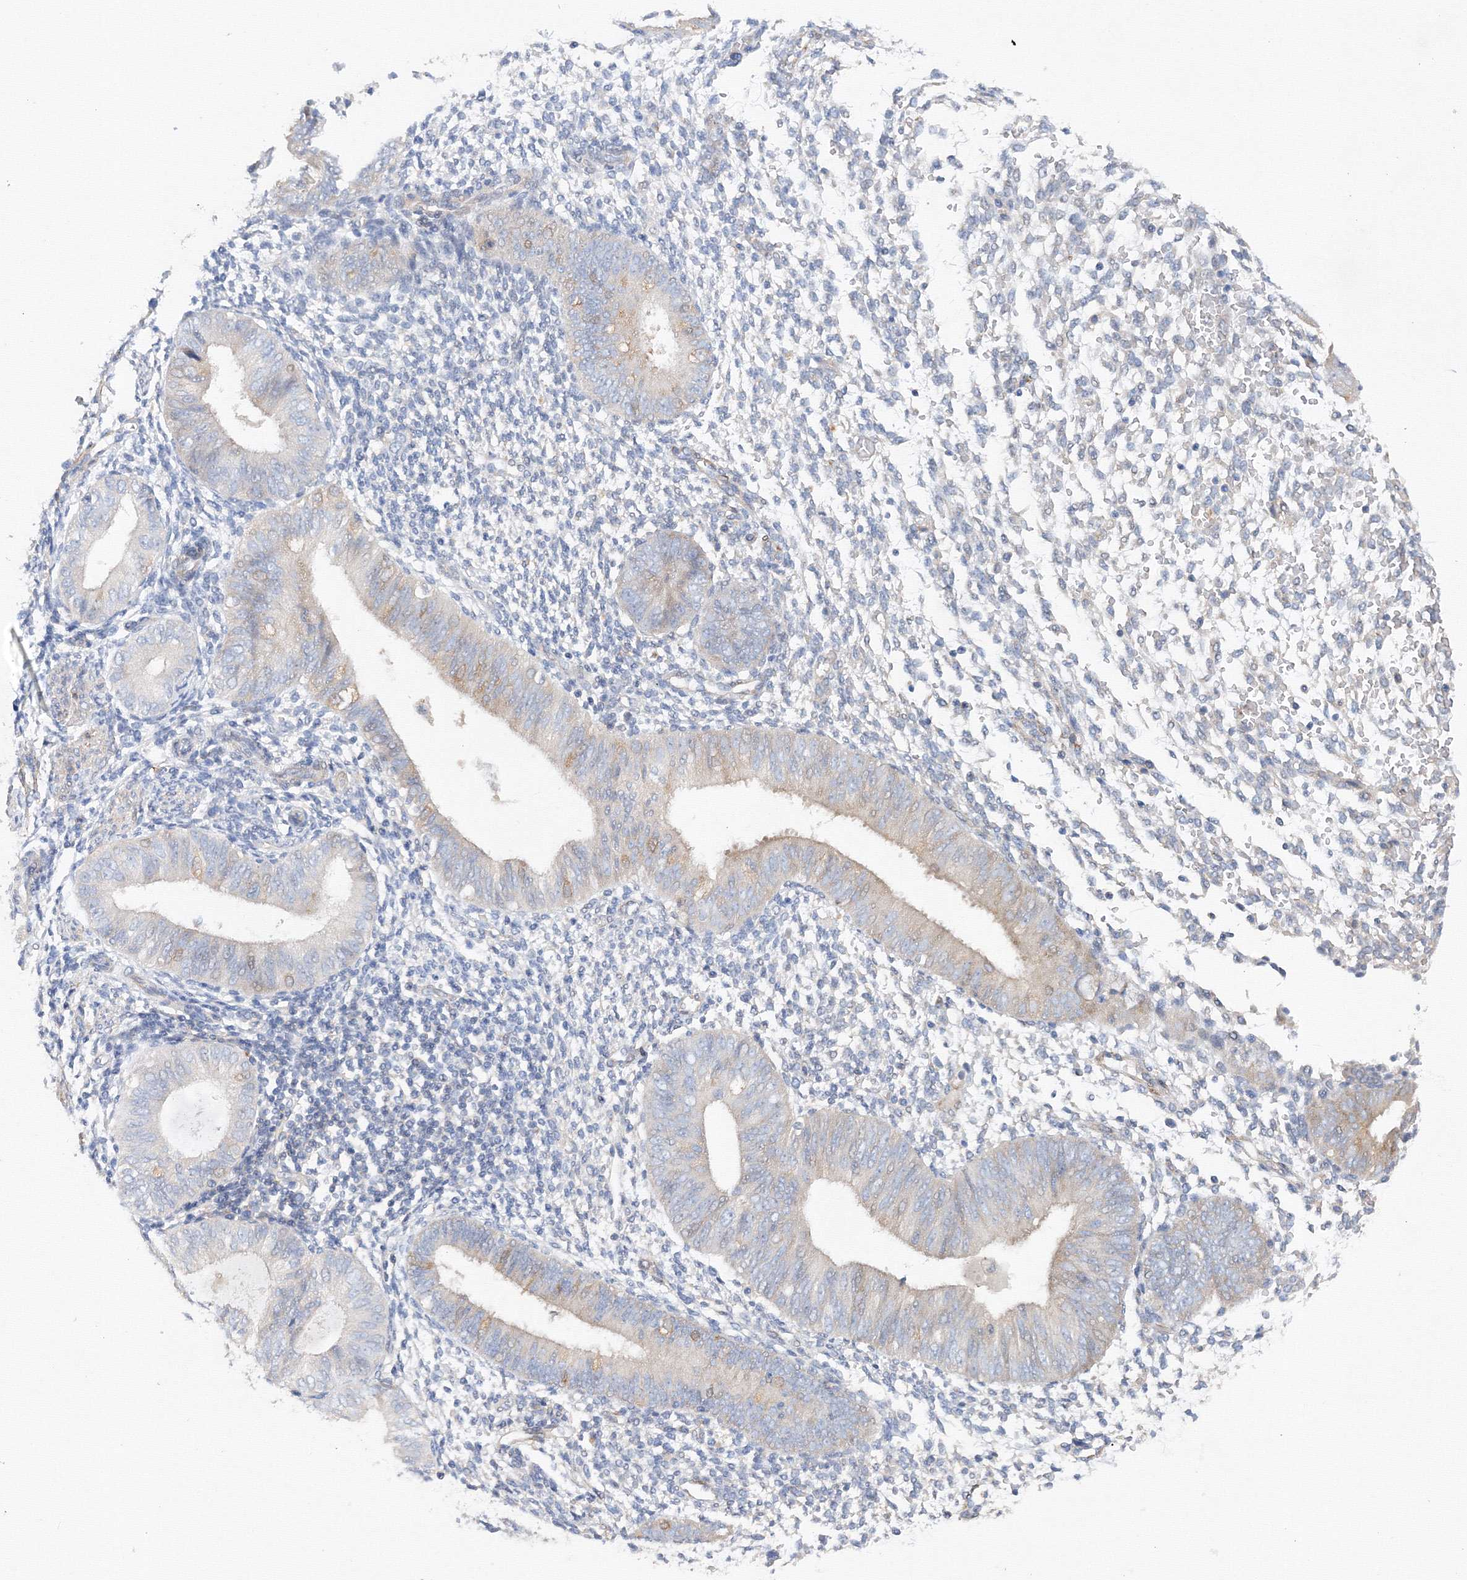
{"staining": {"intensity": "negative", "quantity": "none", "location": "none"}, "tissue": "endometrium", "cell_type": "Cells in endometrial stroma", "image_type": "normal", "snomed": [{"axis": "morphology", "description": "Normal tissue, NOS"}, {"axis": "topography", "description": "Uterus"}, {"axis": "topography", "description": "Endometrium"}], "caption": "This is a photomicrograph of immunohistochemistry (IHC) staining of normal endometrium, which shows no staining in cells in endometrial stroma. (Brightfield microscopy of DAB immunohistochemistry at high magnification).", "gene": "DIS3L2", "patient": {"sex": "female", "age": 48}}